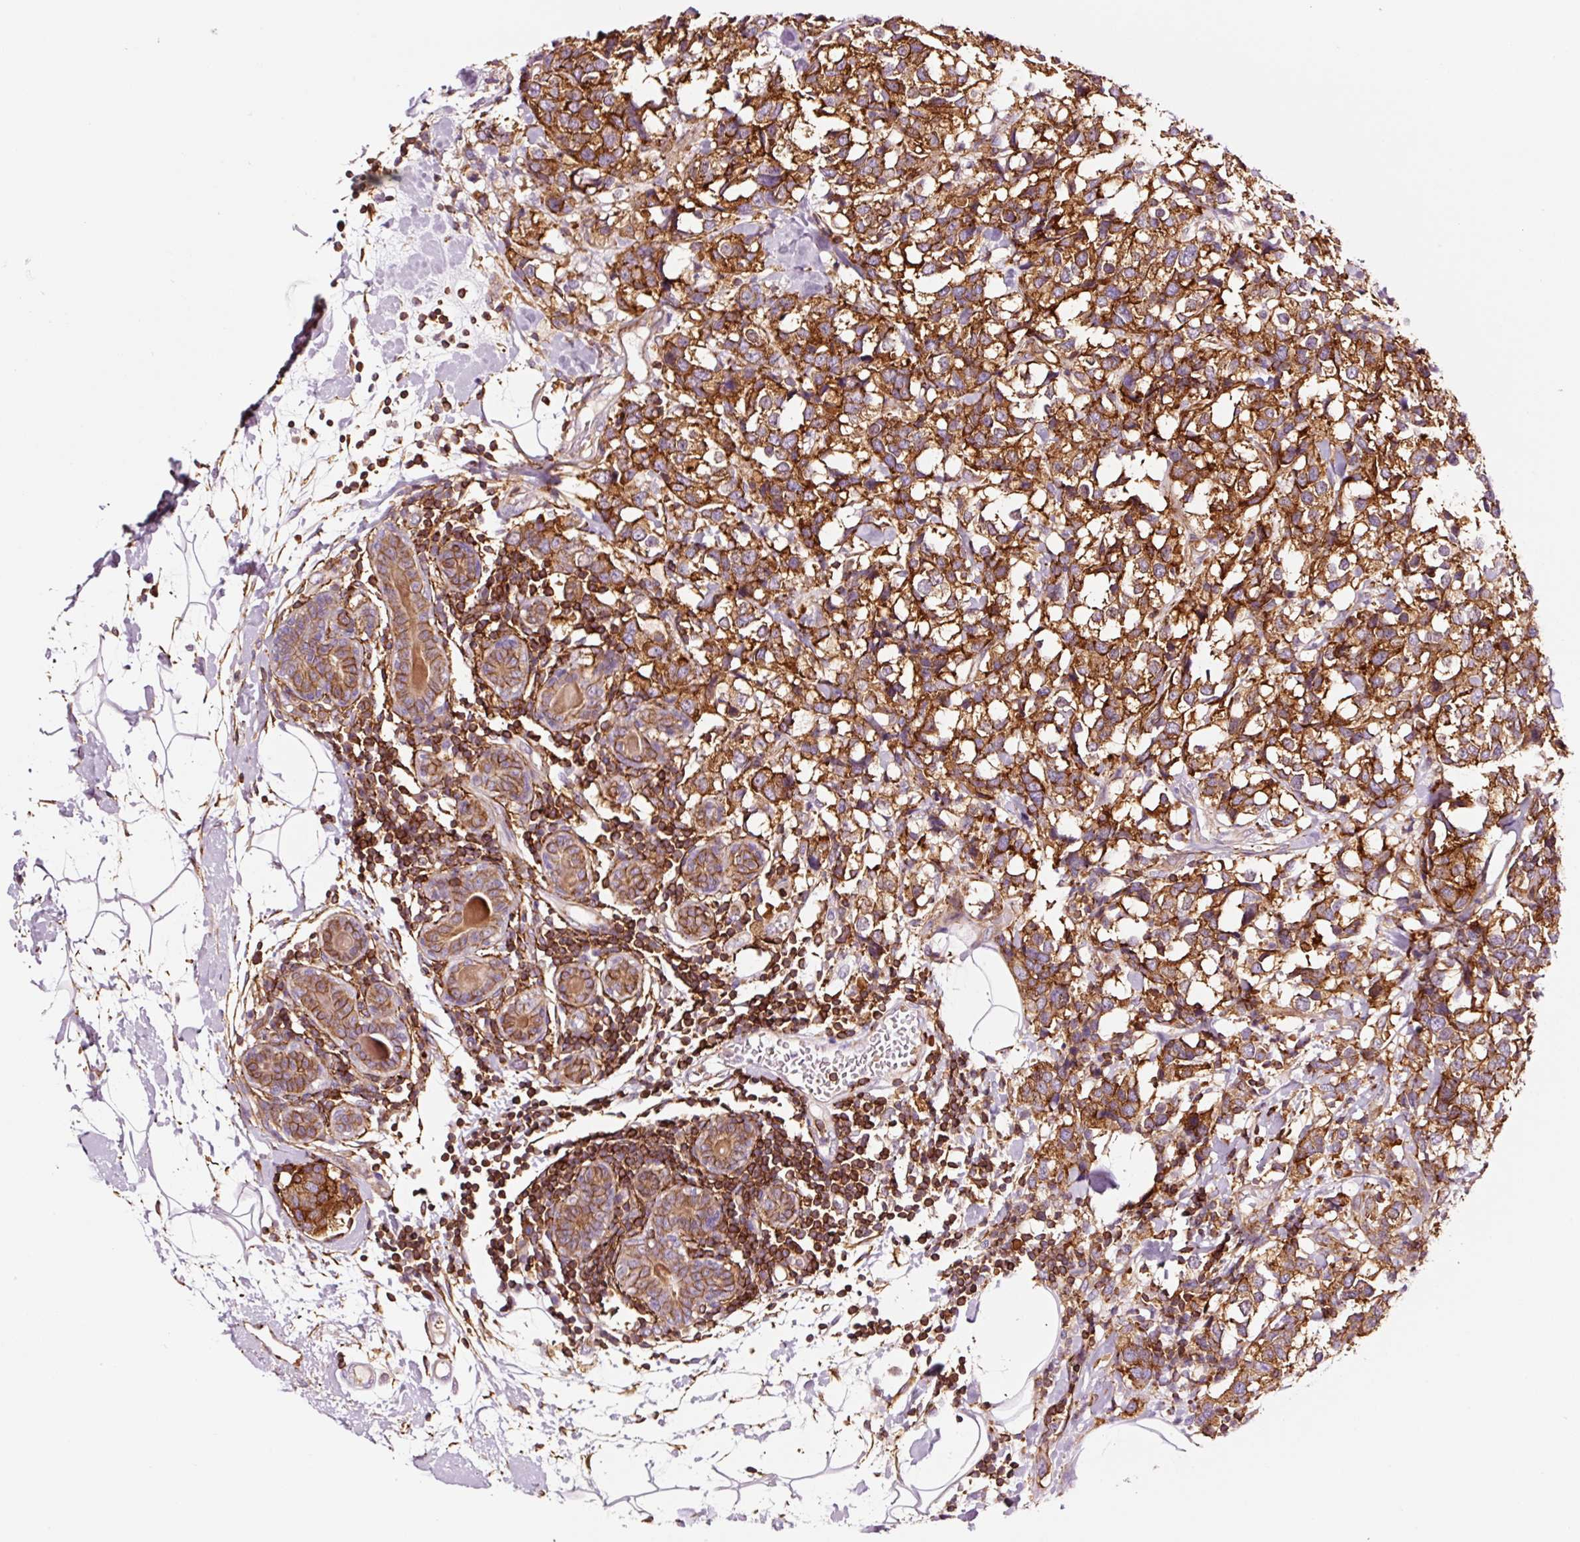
{"staining": {"intensity": "moderate", "quantity": ">75%", "location": "cytoplasmic/membranous"}, "tissue": "breast cancer", "cell_type": "Tumor cells", "image_type": "cancer", "snomed": [{"axis": "morphology", "description": "Lobular carcinoma"}, {"axis": "topography", "description": "Breast"}], "caption": "This is a micrograph of IHC staining of breast cancer, which shows moderate staining in the cytoplasmic/membranous of tumor cells.", "gene": "ADD3", "patient": {"sex": "female", "age": 59}}